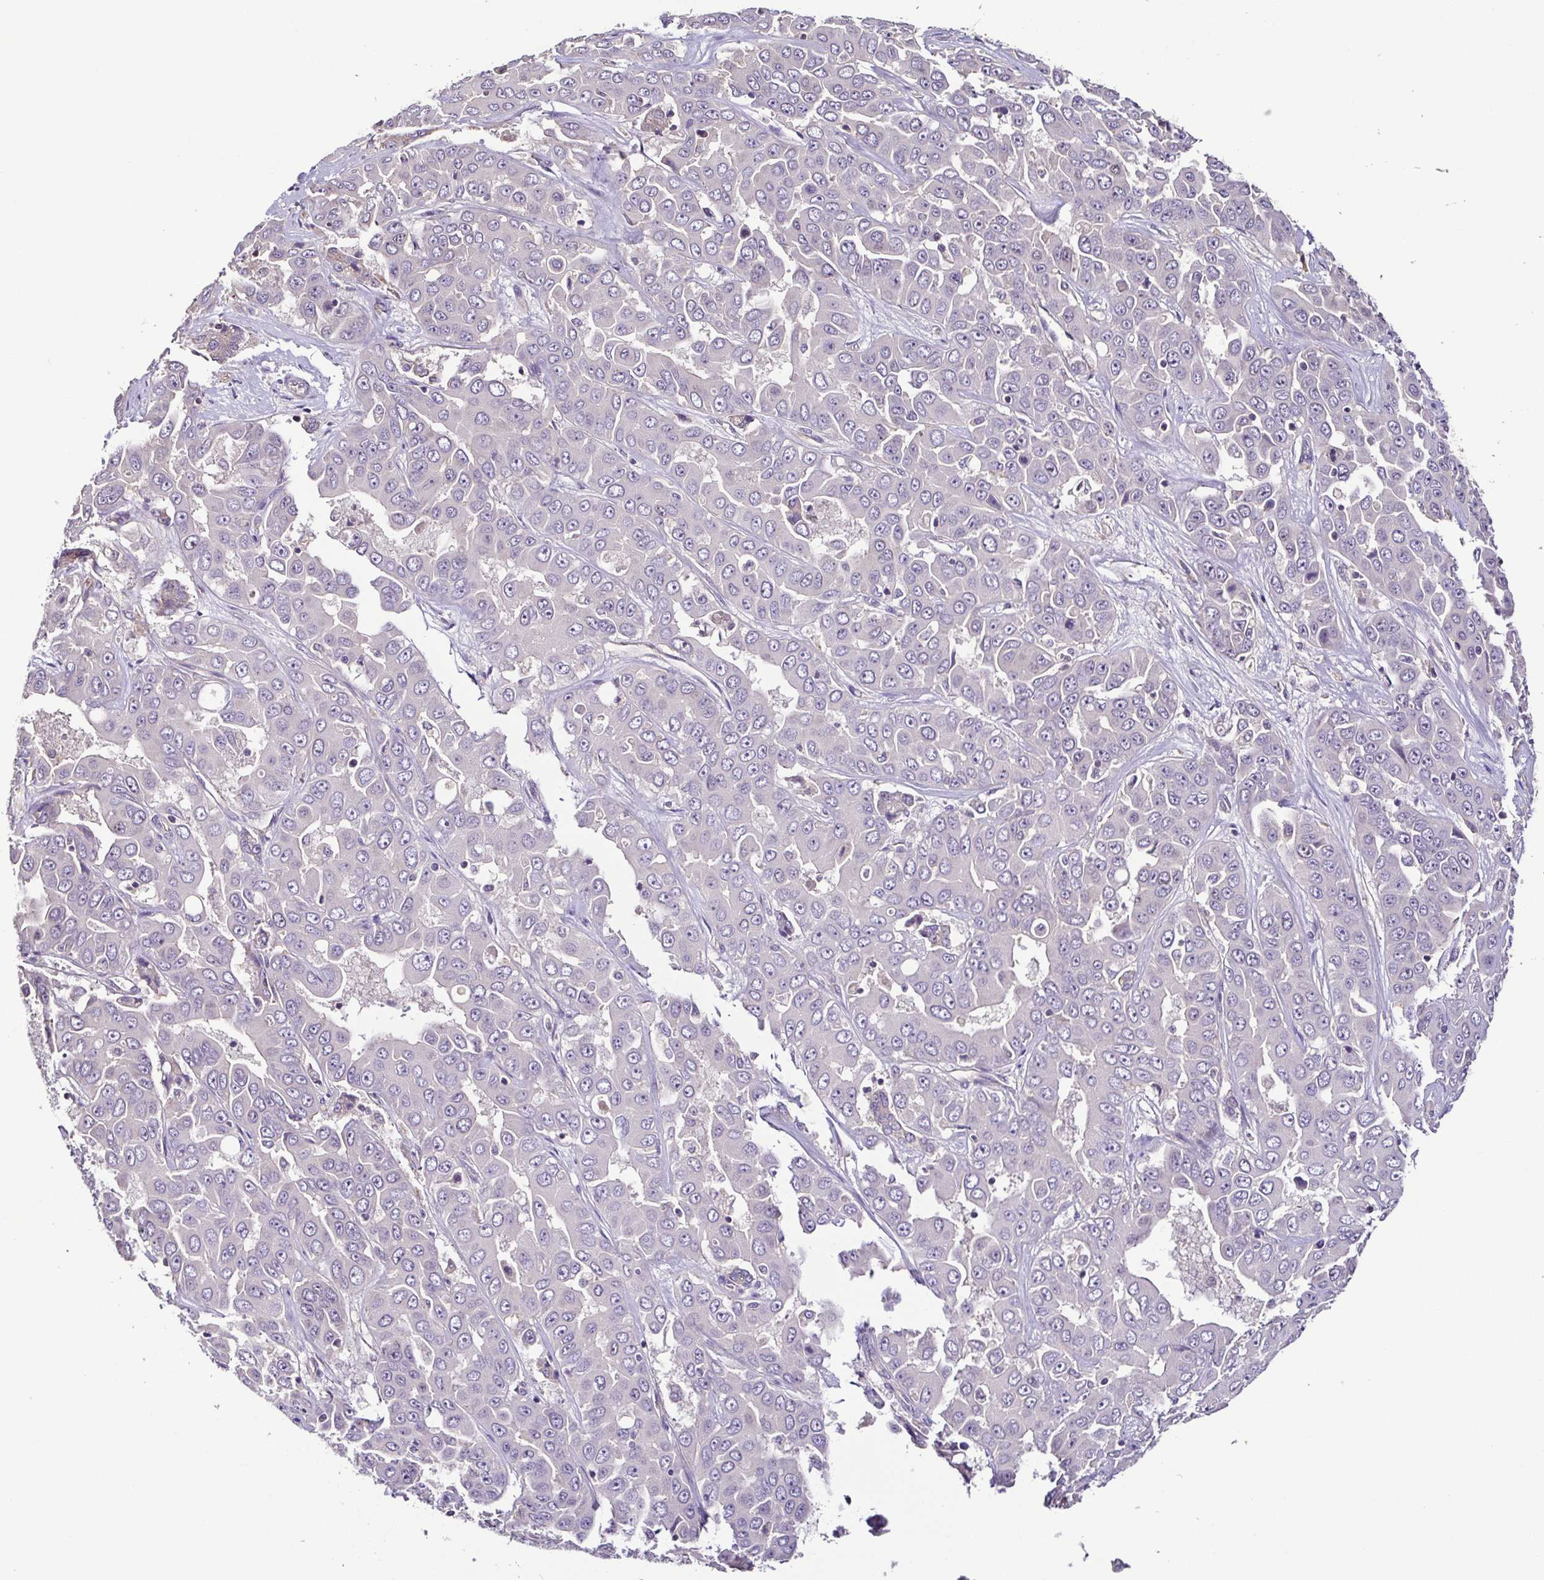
{"staining": {"intensity": "negative", "quantity": "none", "location": "none"}, "tissue": "liver cancer", "cell_type": "Tumor cells", "image_type": "cancer", "snomed": [{"axis": "morphology", "description": "Cholangiocarcinoma"}, {"axis": "topography", "description": "Liver"}], "caption": "Tumor cells show no significant staining in liver cancer.", "gene": "LMOD2", "patient": {"sex": "female", "age": 52}}